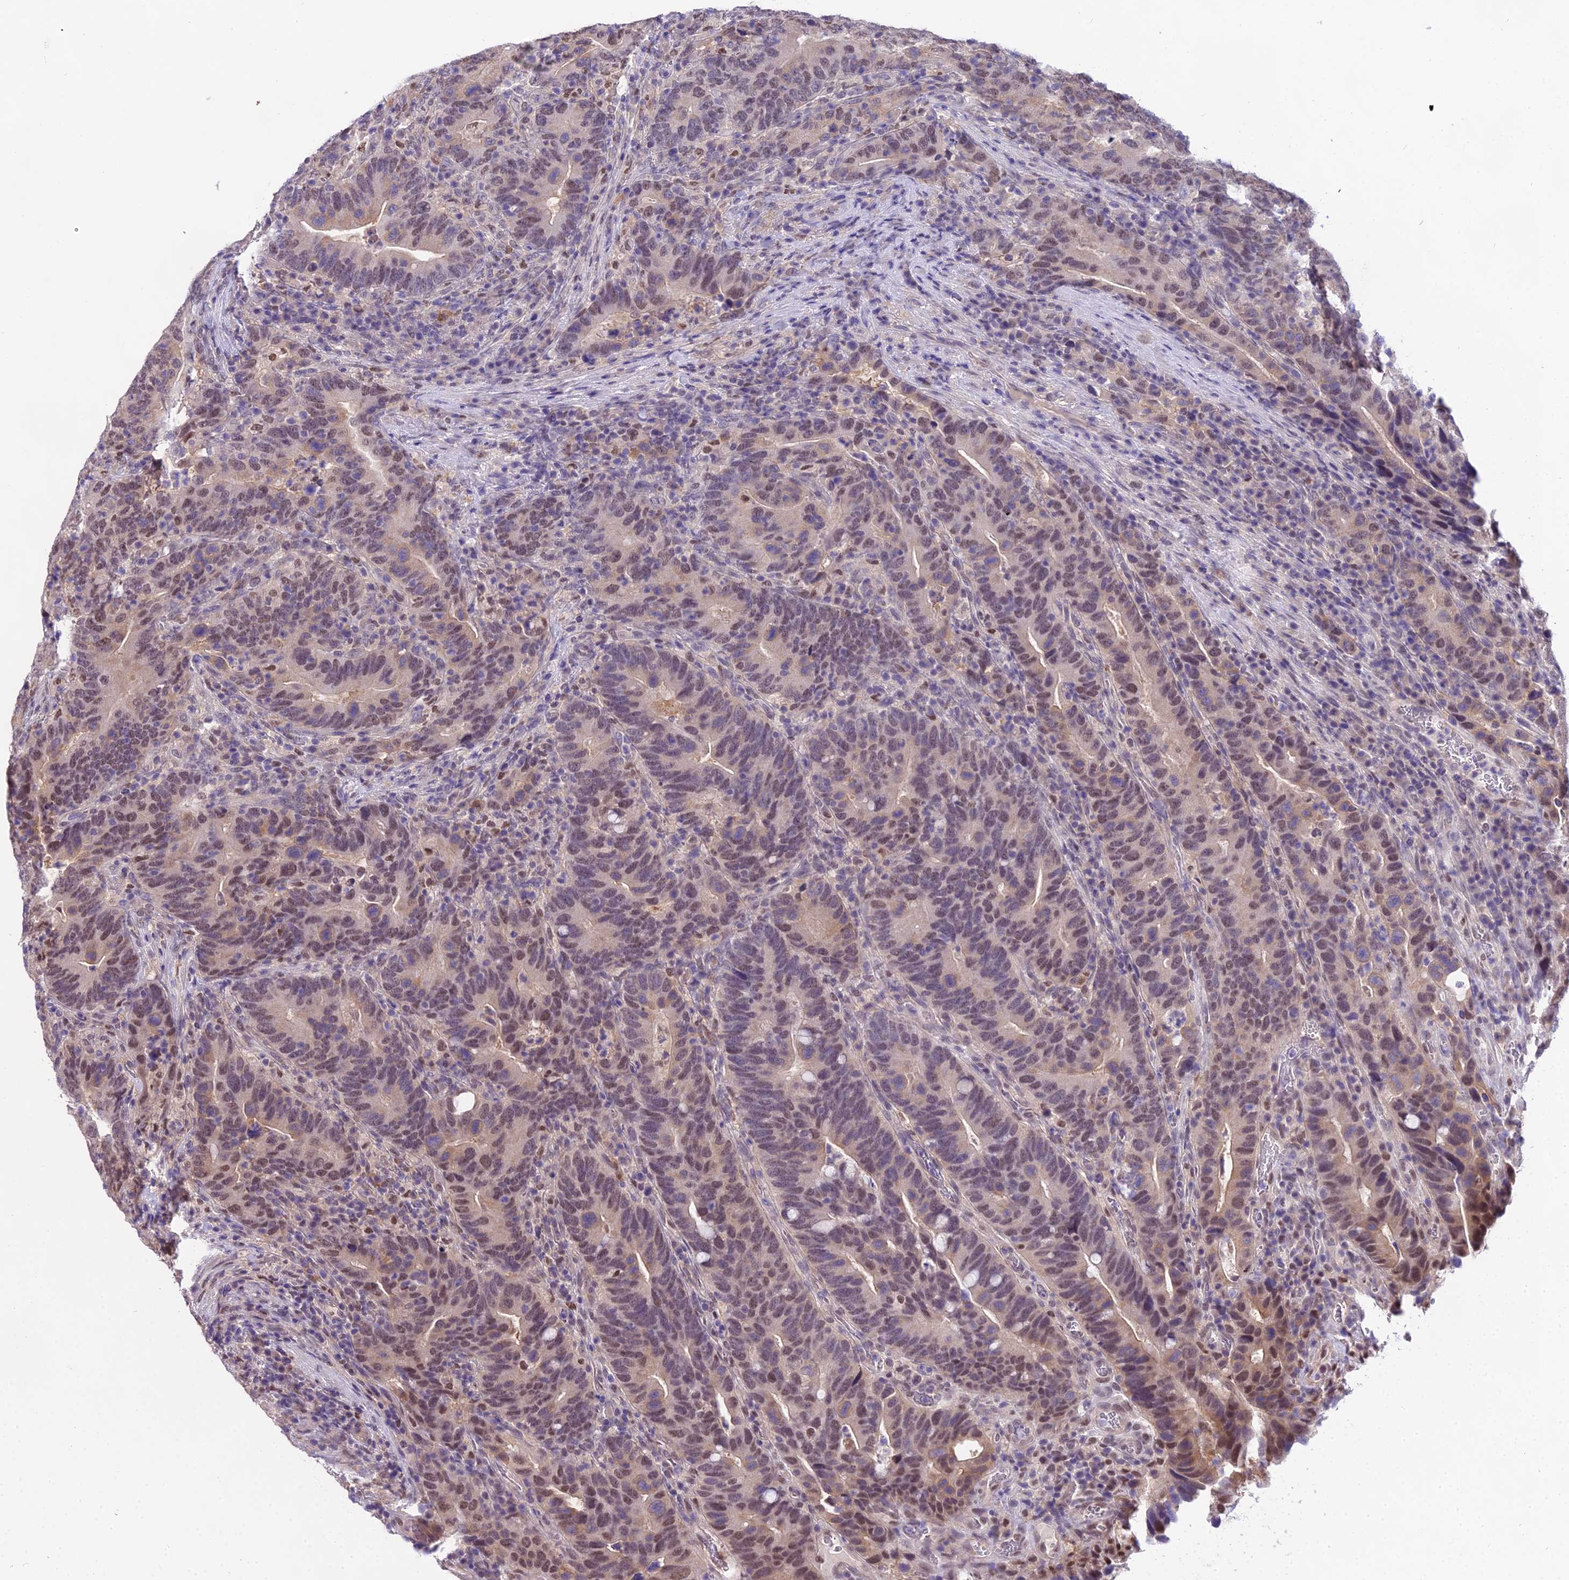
{"staining": {"intensity": "moderate", "quantity": "<25%", "location": "nuclear"}, "tissue": "colorectal cancer", "cell_type": "Tumor cells", "image_type": "cancer", "snomed": [{"axis": "morphology", "description": "Adenocarcinoma, NOS"}, {"axis": "topography", "description": "Colon"}], "caption": "A brown stain highlights moderate nuclear expression of a protein in human colorectal cancer tumor cells.", "gene": "MAT2A", "patient": {"sex": "female", "age": 66}}